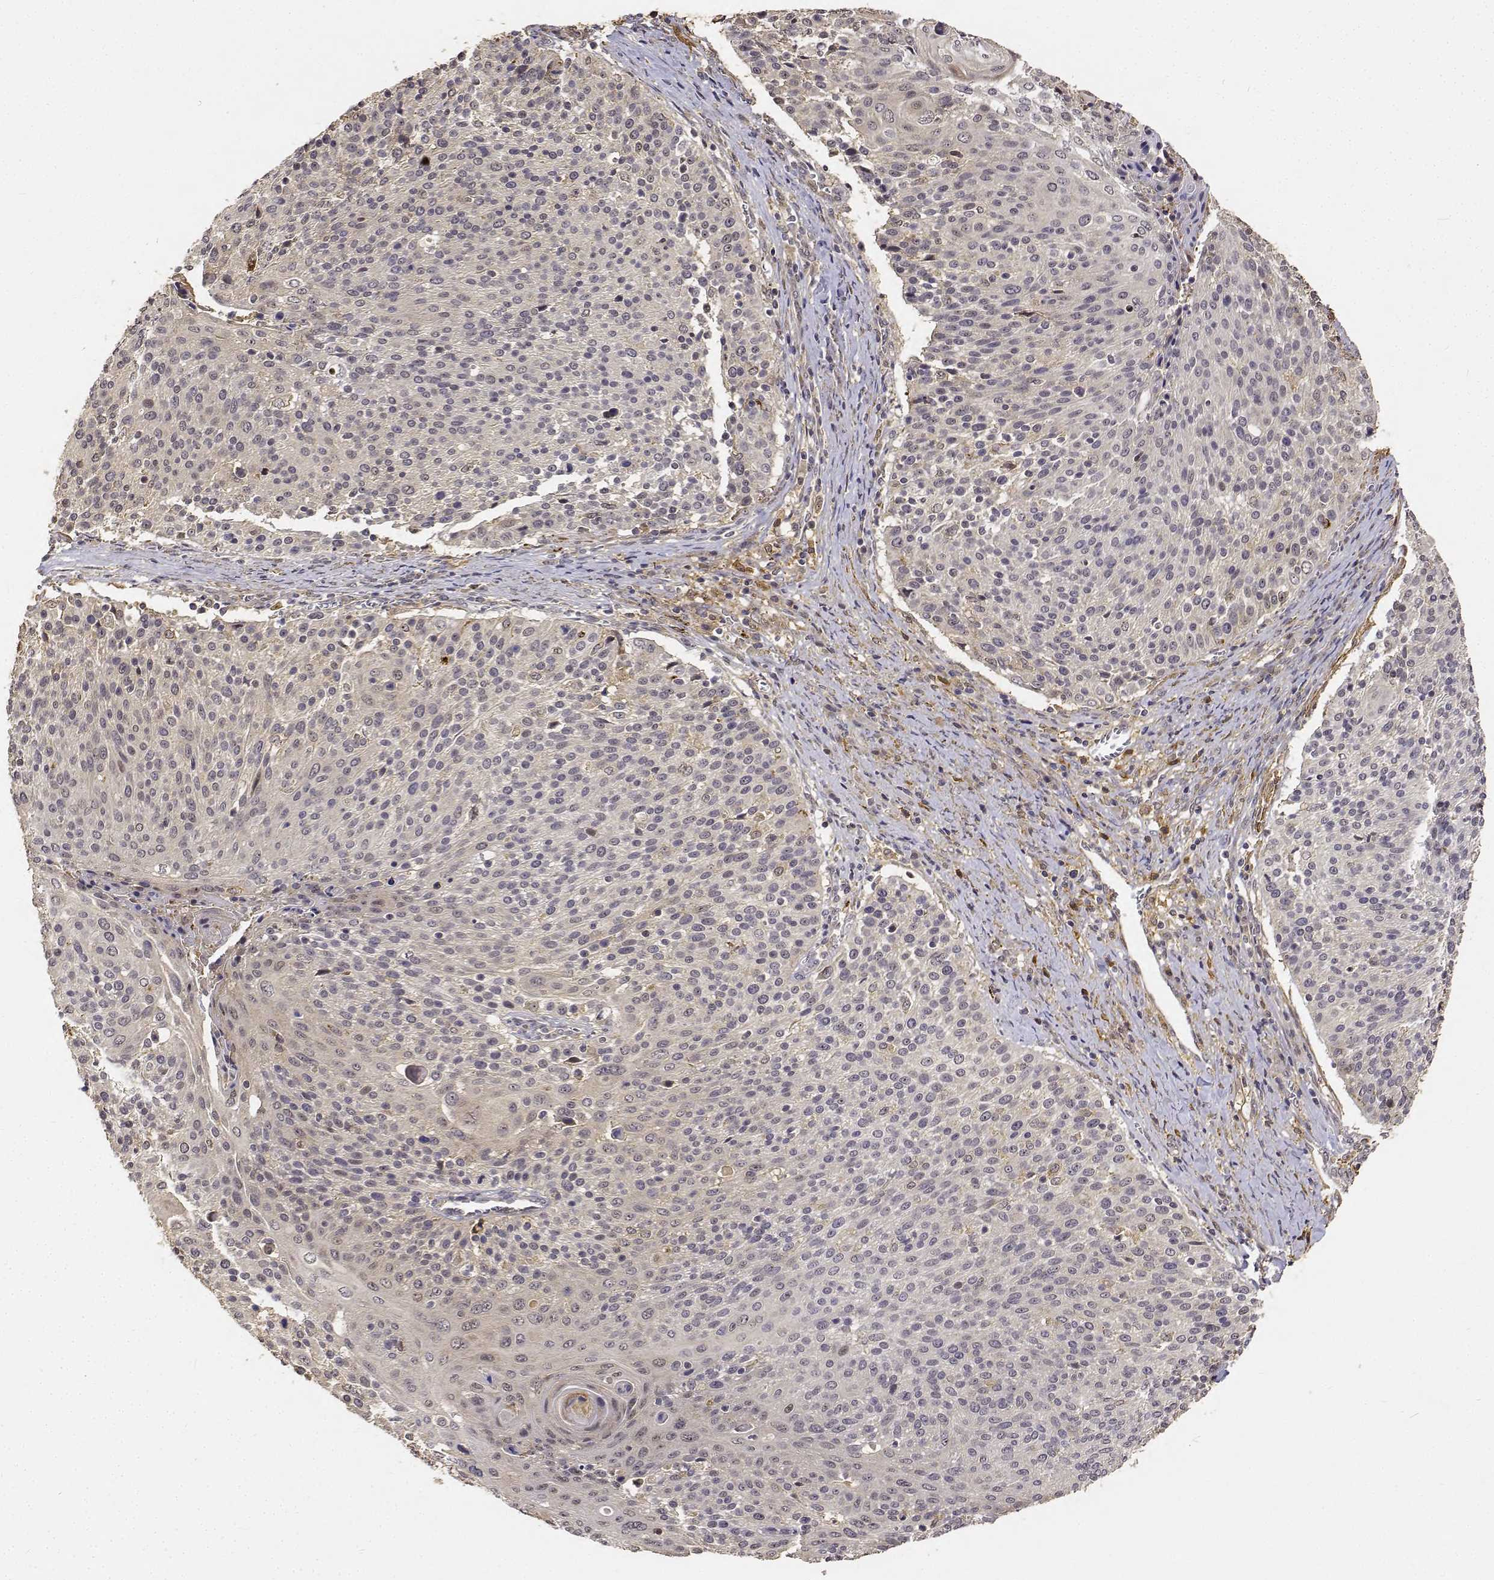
{"staining": {"intensity": "negative", "quantity": "none", "location": "none"}, "tissue": "cervical cancer", "cell_type": "Tumor cells", "image_type": "cancer", "snomed": [{"axis": "morphology", "description": "Squamous cell carcinoma, NOS"}, {"axis": "topography", "description": "Cervix"}], "caption": "Histopathology image shows no significant protein expression in tumor cells of cervical cancer (squamous cell carcinoma).", "gene": "PCID2", "patient": {"sex": "female", "age": 31}}